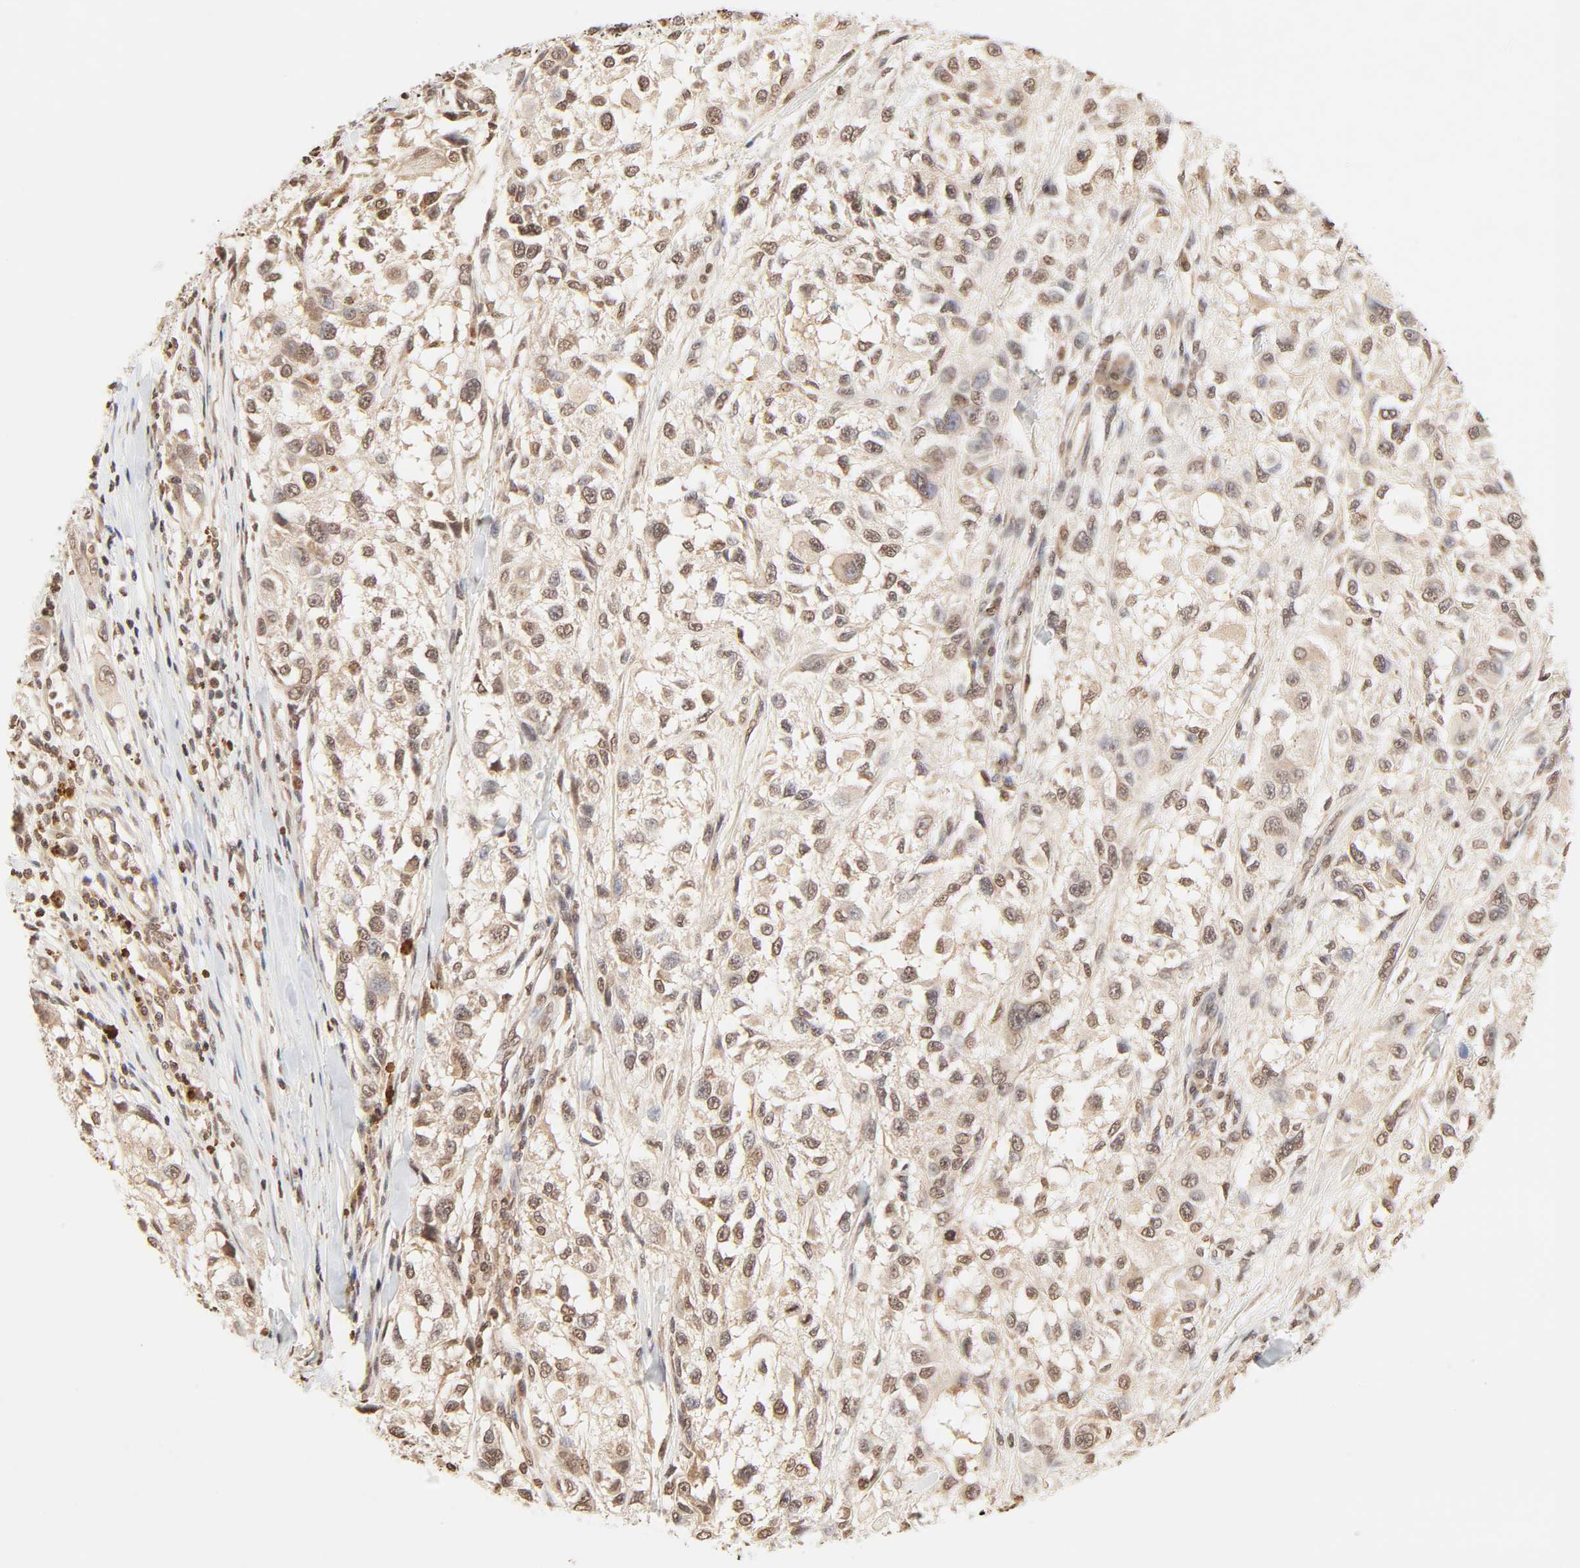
{"staining": {"intensity": "moderate", "quantity": ">75%", "location": "cytoplasmic/membranous,nuclear"}, "tissue": "melanoma", "cell_type": "Tumor cells", "image_type": "cancer", "snomed": [{"axis": "morphology", "description": "Necrosis, NOS"}, {"axis": "morphology", "description": "Malignant melanoma, NOS"}, {"axis": "topography", "description": "Skin"}], "caption": "Melanoma stained for a protein demonstrates moderate cytoplasmic/membranous and nuclear positivity in tumor cells. (Brightfield microscopy of DAB IHC at high magnification).", "gene": "TBL1X", "patient": {"sex": "female", "age": 87}}